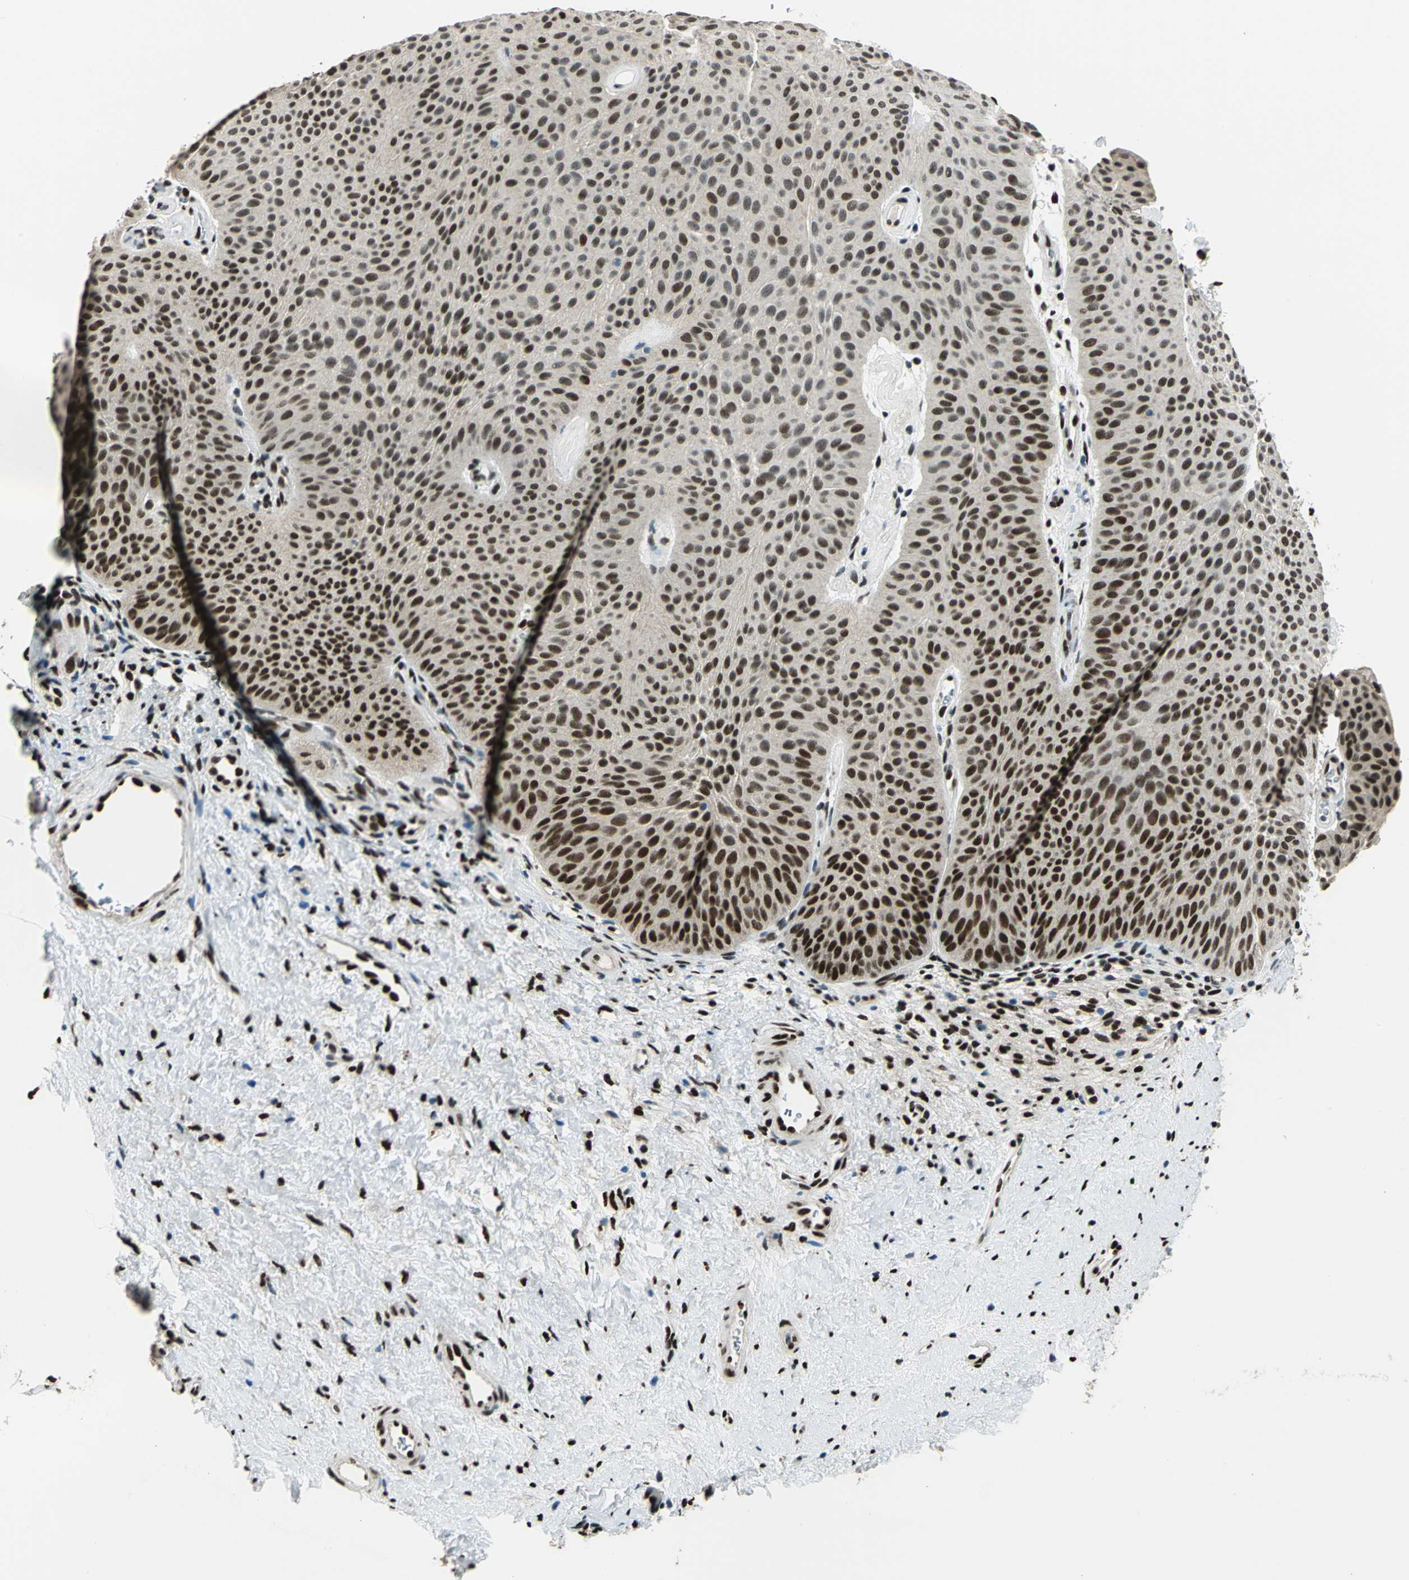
{"staining": {"intensity": "strong", "quantity": ">75%", "location": "nuclear"}, "tissue": "urothelial cancer", "cell_type": "Tumor cells", "image_type": "cancer", "snomed": [{"axis": "morphology", "description": "Urothelial carcinoma, Low grade"}, {"axis": "topography", "description": "Urinary bladder"}], "caption": "Approximately >75% of tumor cells in urothelial cancer show strong nuclear protein staining as visualized by brown immunohistochemical staining.", "gene": "NFIA", "patient": {"sex": "female", "age": 60}}